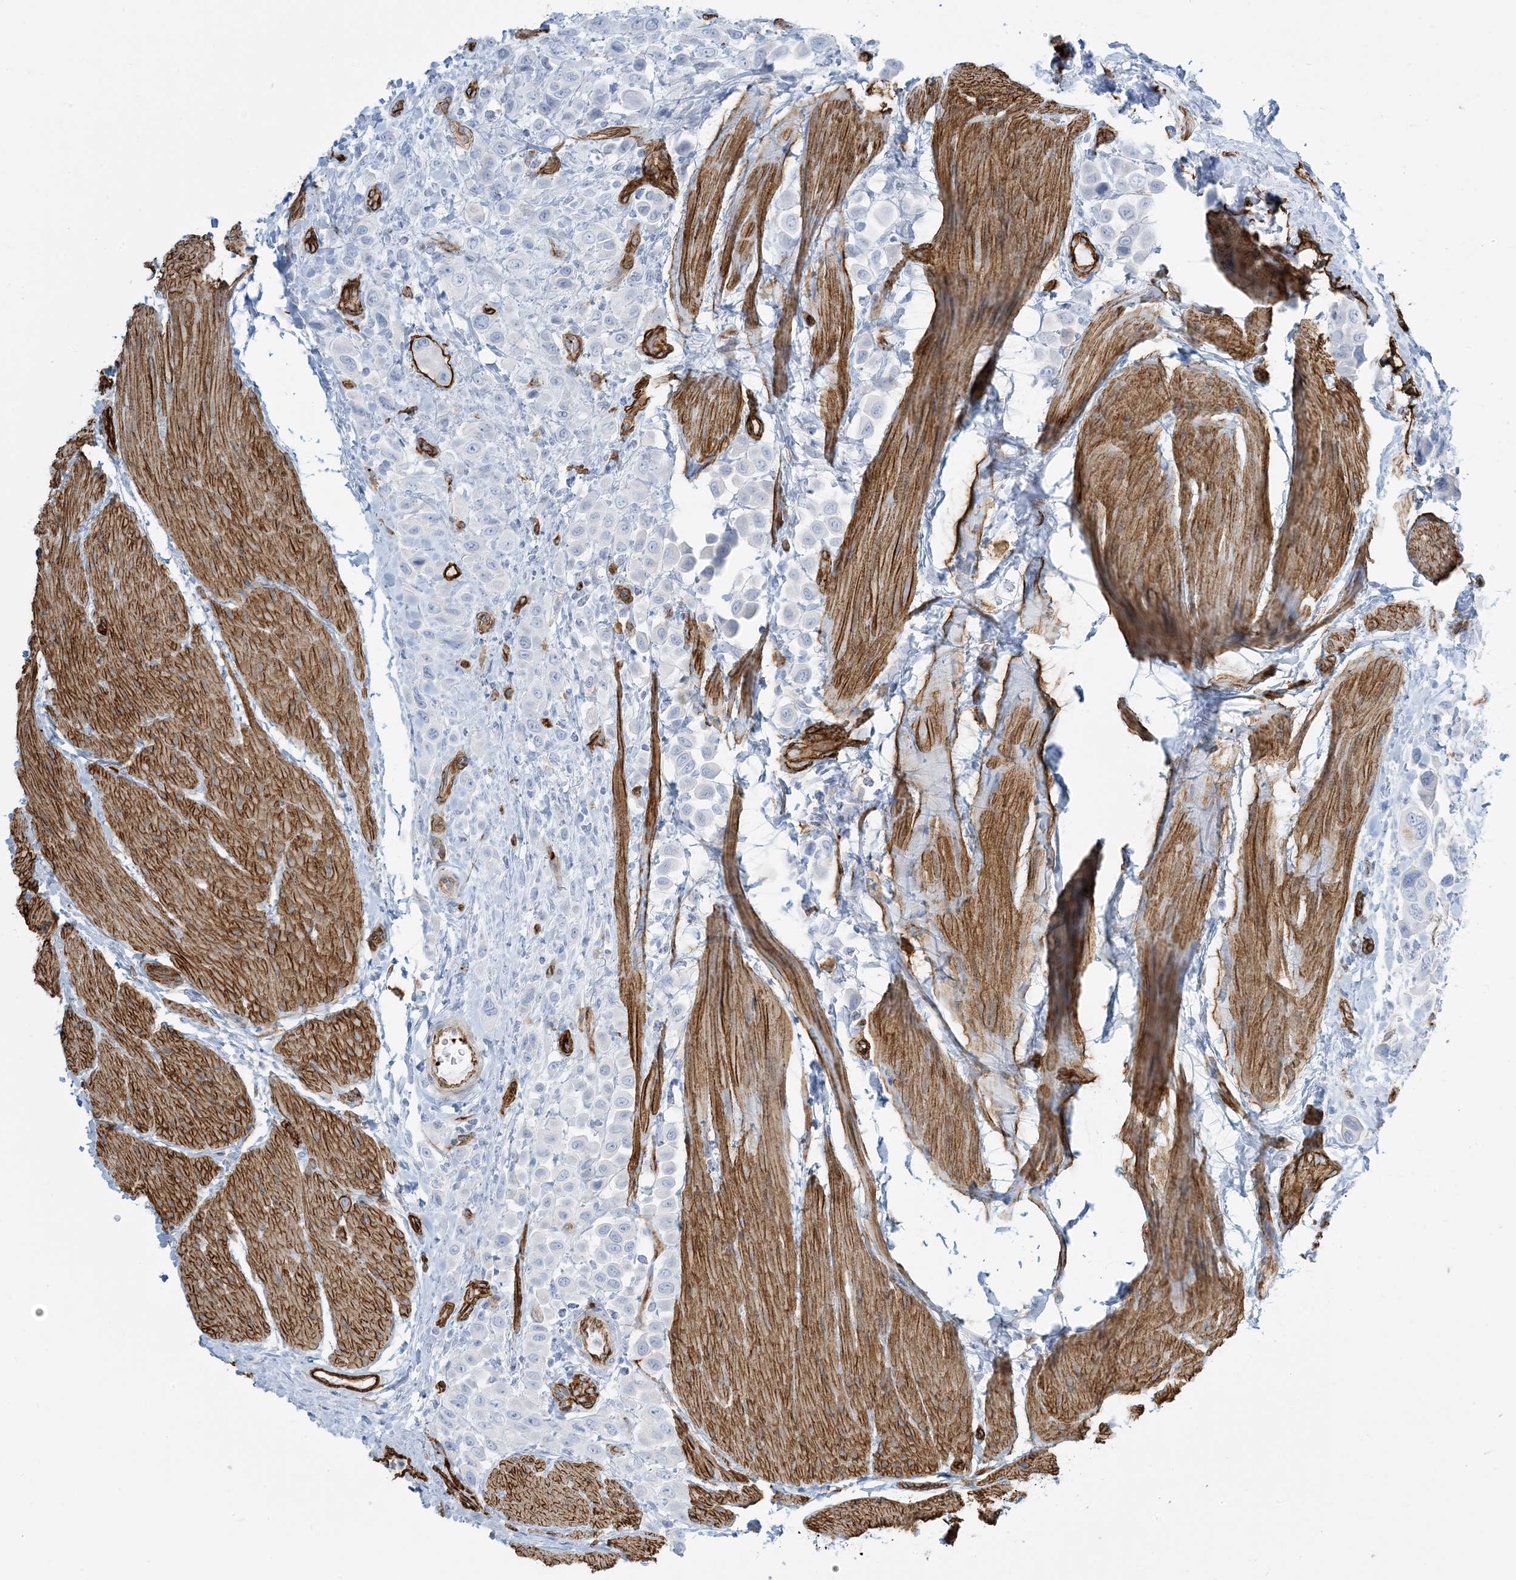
{"staining": {"intensity": "negative", "quantity": "none", "location": "none"}, "tissue": "urothelial cancer", "cell_type": "Tumor cells", "image_type": "cancer", "snomed": [{"axis": "morphology", "description": "Urothelial carcinoma, High grade"}, {"axis": "topography", "description": "Urinary bladder"}], "caption": "DAB immunohistochemical staining of human high-grade urothelial carcinoma shows no significant positivity in tumor cells.", "gene": "EPS8L3", "patient": {"sex": "male", "age": 50}}